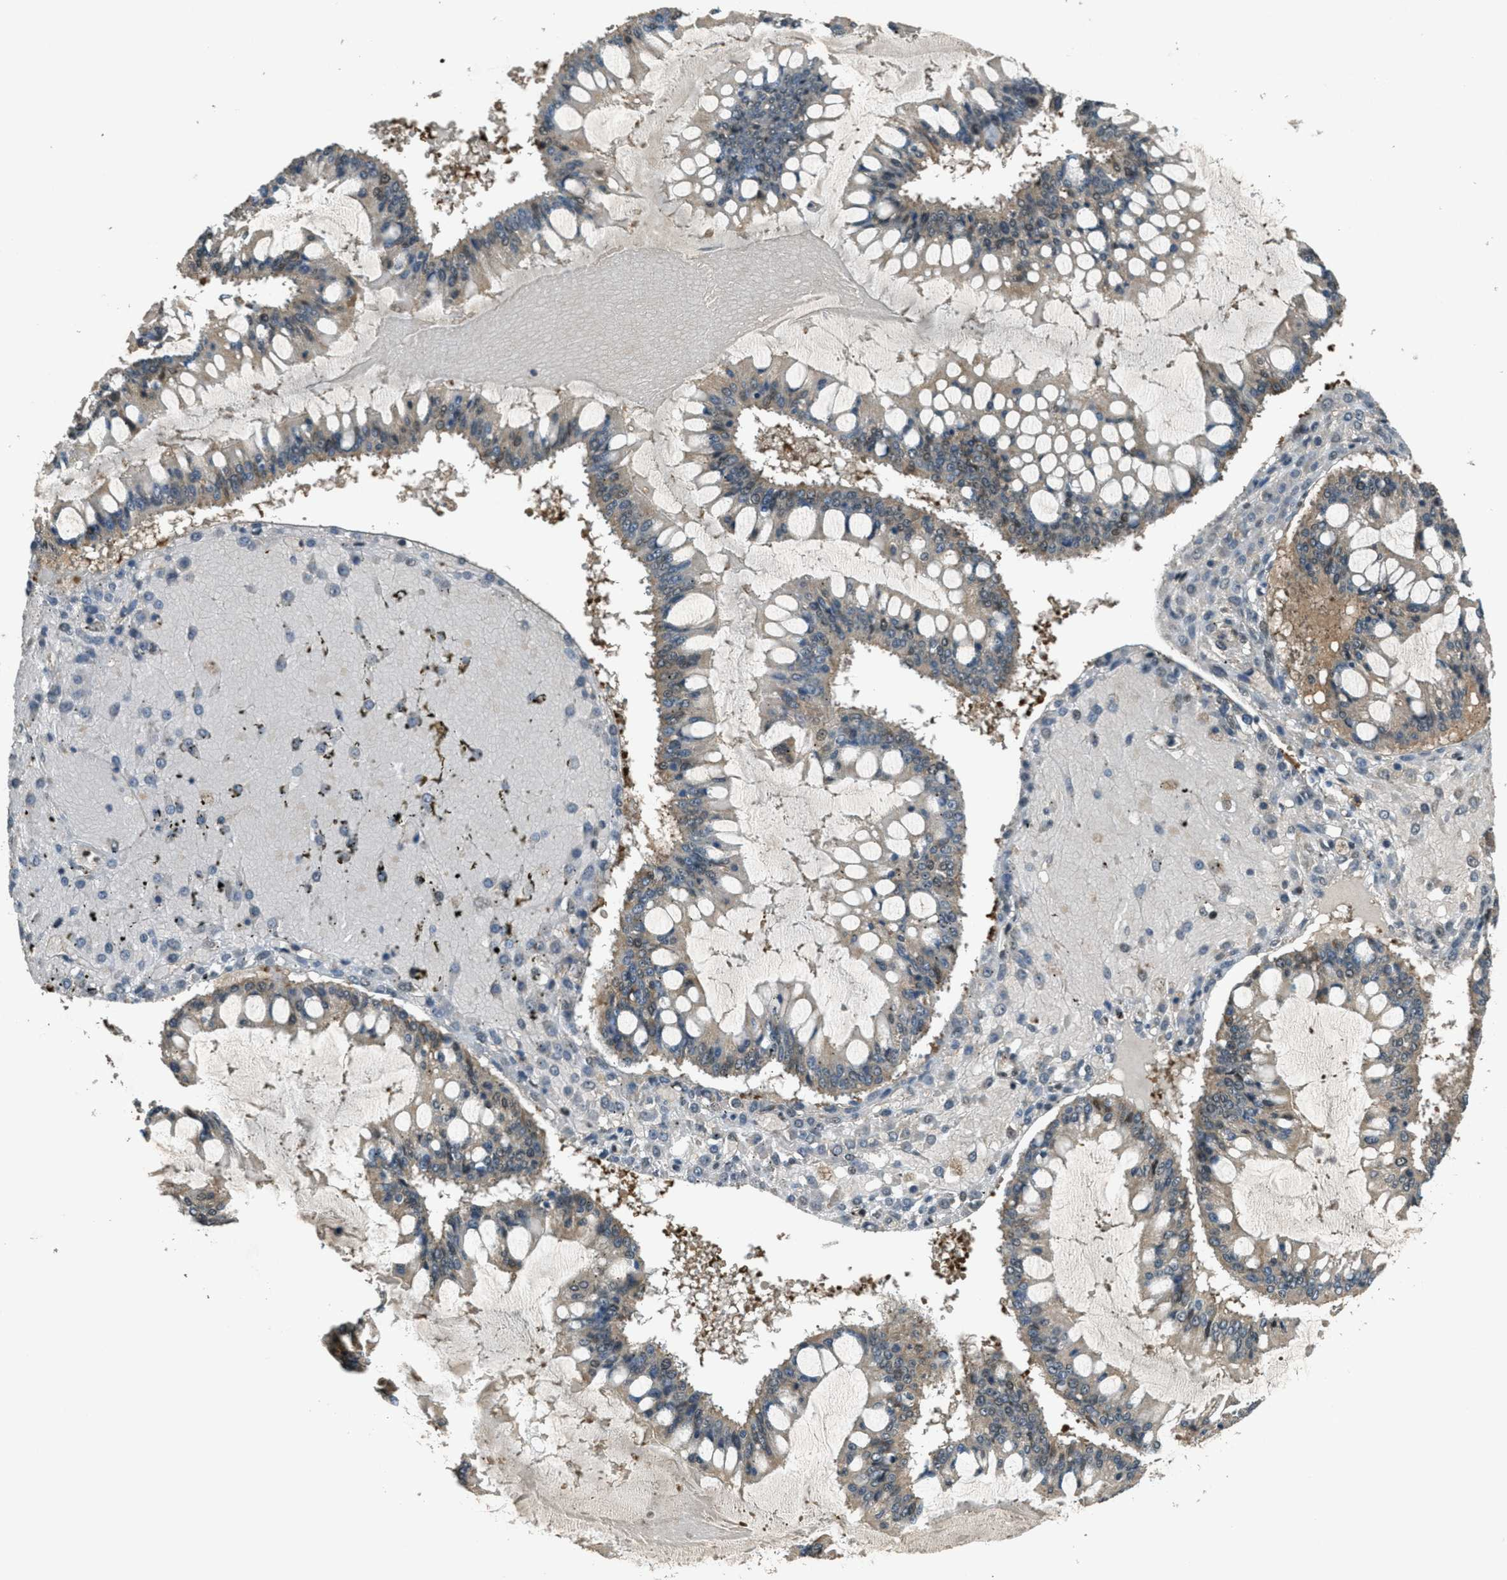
{"staining": {"intensity": "weak", "quantity": ">75%", "location": "cytoplasmic/membranous"}, "tissue": "ovarian cancer", "cell_type": "Tumor cells", "image_type": "cancer", "snomed": [{"axis": "morphology", "description": "Cystadenocarcinoma, mucinous, NOS"}, {"axis": "topography", "description": "Ovary"}], "caption": "Immunohistochemistry micrograph of mucinous cystadenocarcinoma (ovarian) stained for a protein (brown), which reveals low levels of weak cytoplasmic/membranous staining in approximately >75% of tumor cells.", "gene": "DUSP6", "patient": {"sex": "female", "age": 73}}